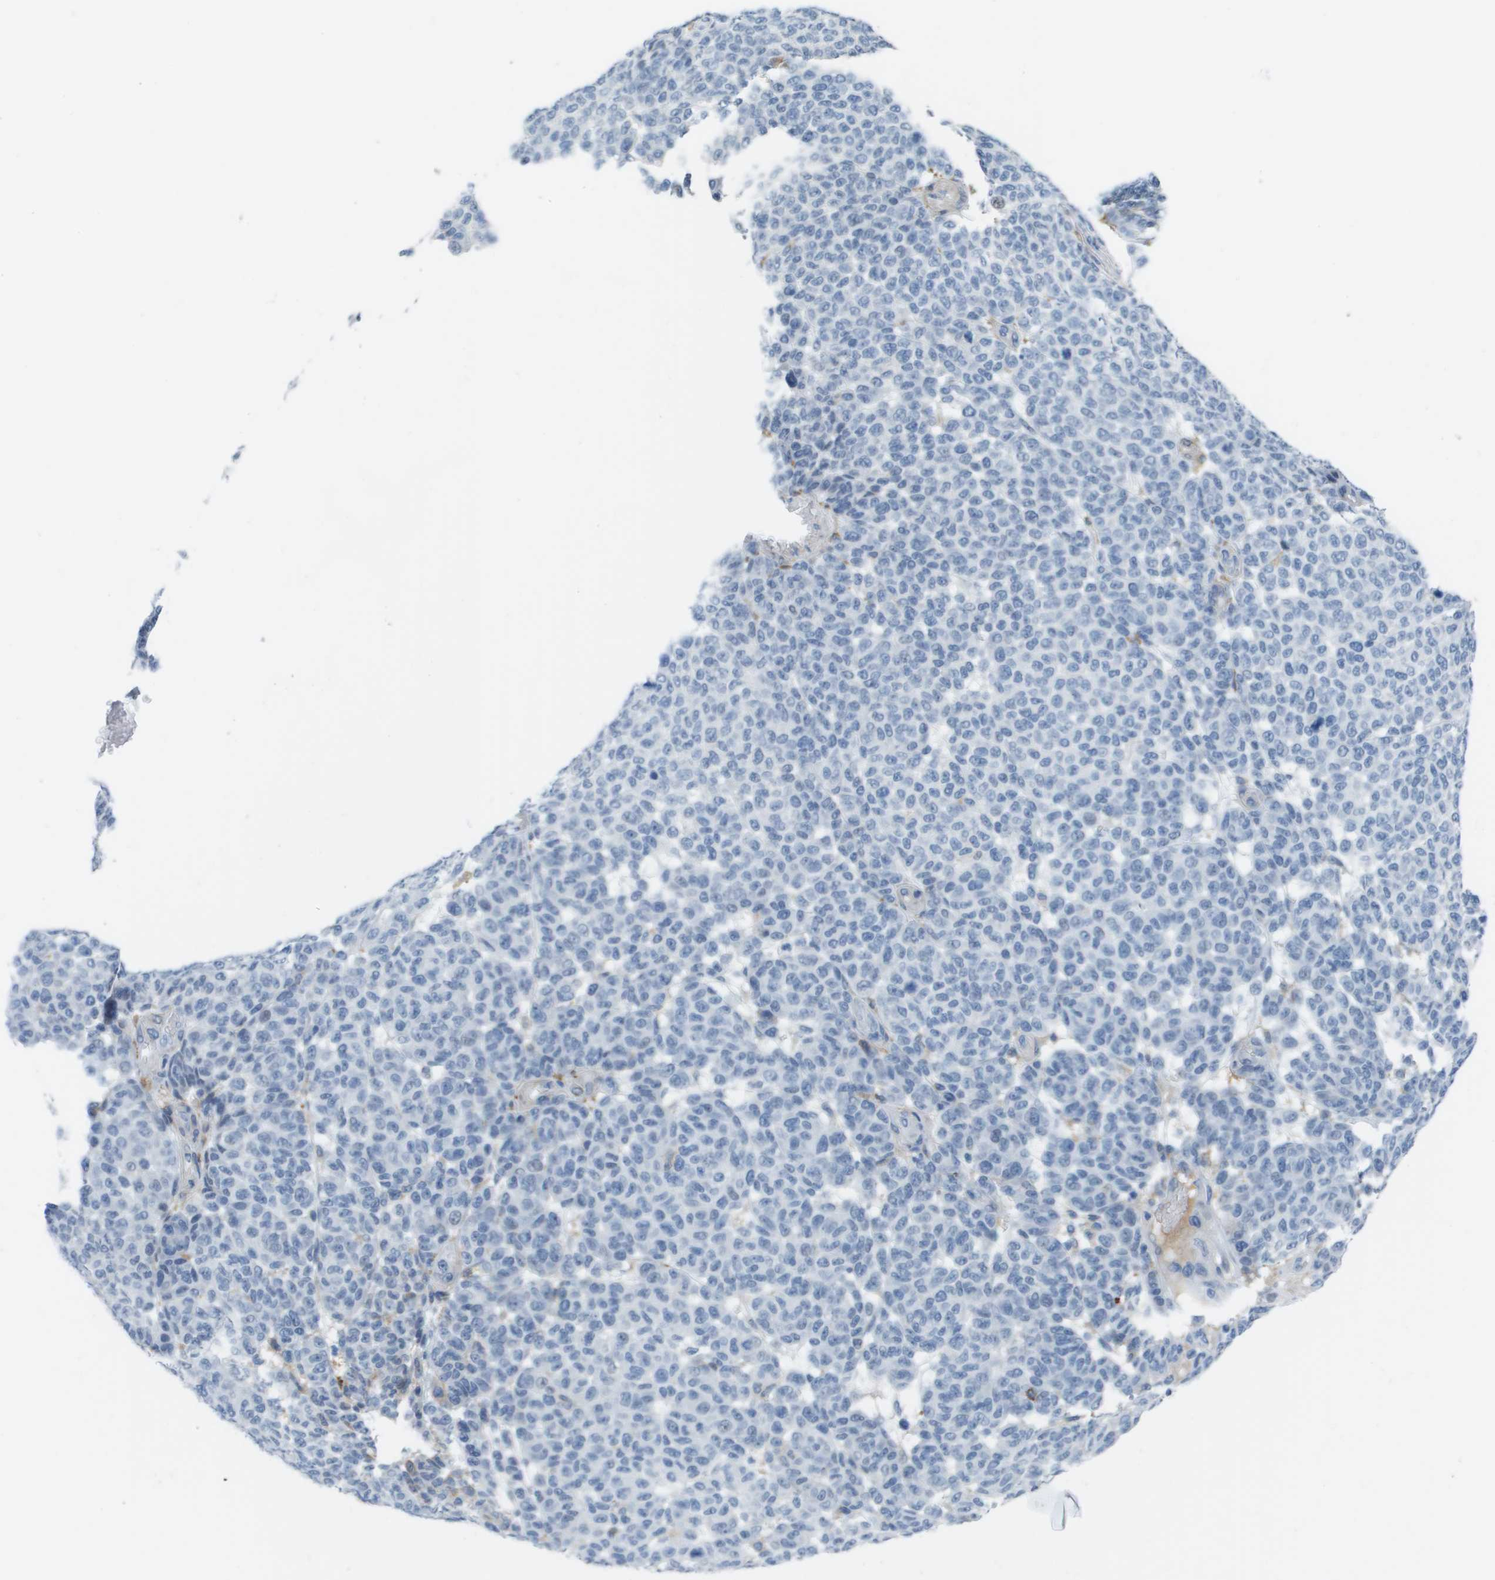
{"staining": {"intensity": "negative", "quantity": "none", "location": "none"}, "tissue": "melanoma", "cell_type": "Tumor cells", "image_type": "cancer", "snomed": [{"axis": "morphology", "description": "Malignant melanoma, NOS"}, {"axis": "topography", "description": "Skin"}], "caption": "Photomicrograph shows no protein staining in tumor cells of malignant melanoma tissue.", "gene": "ZBTB43", "patient": {"sex": "male", "age": 59}}